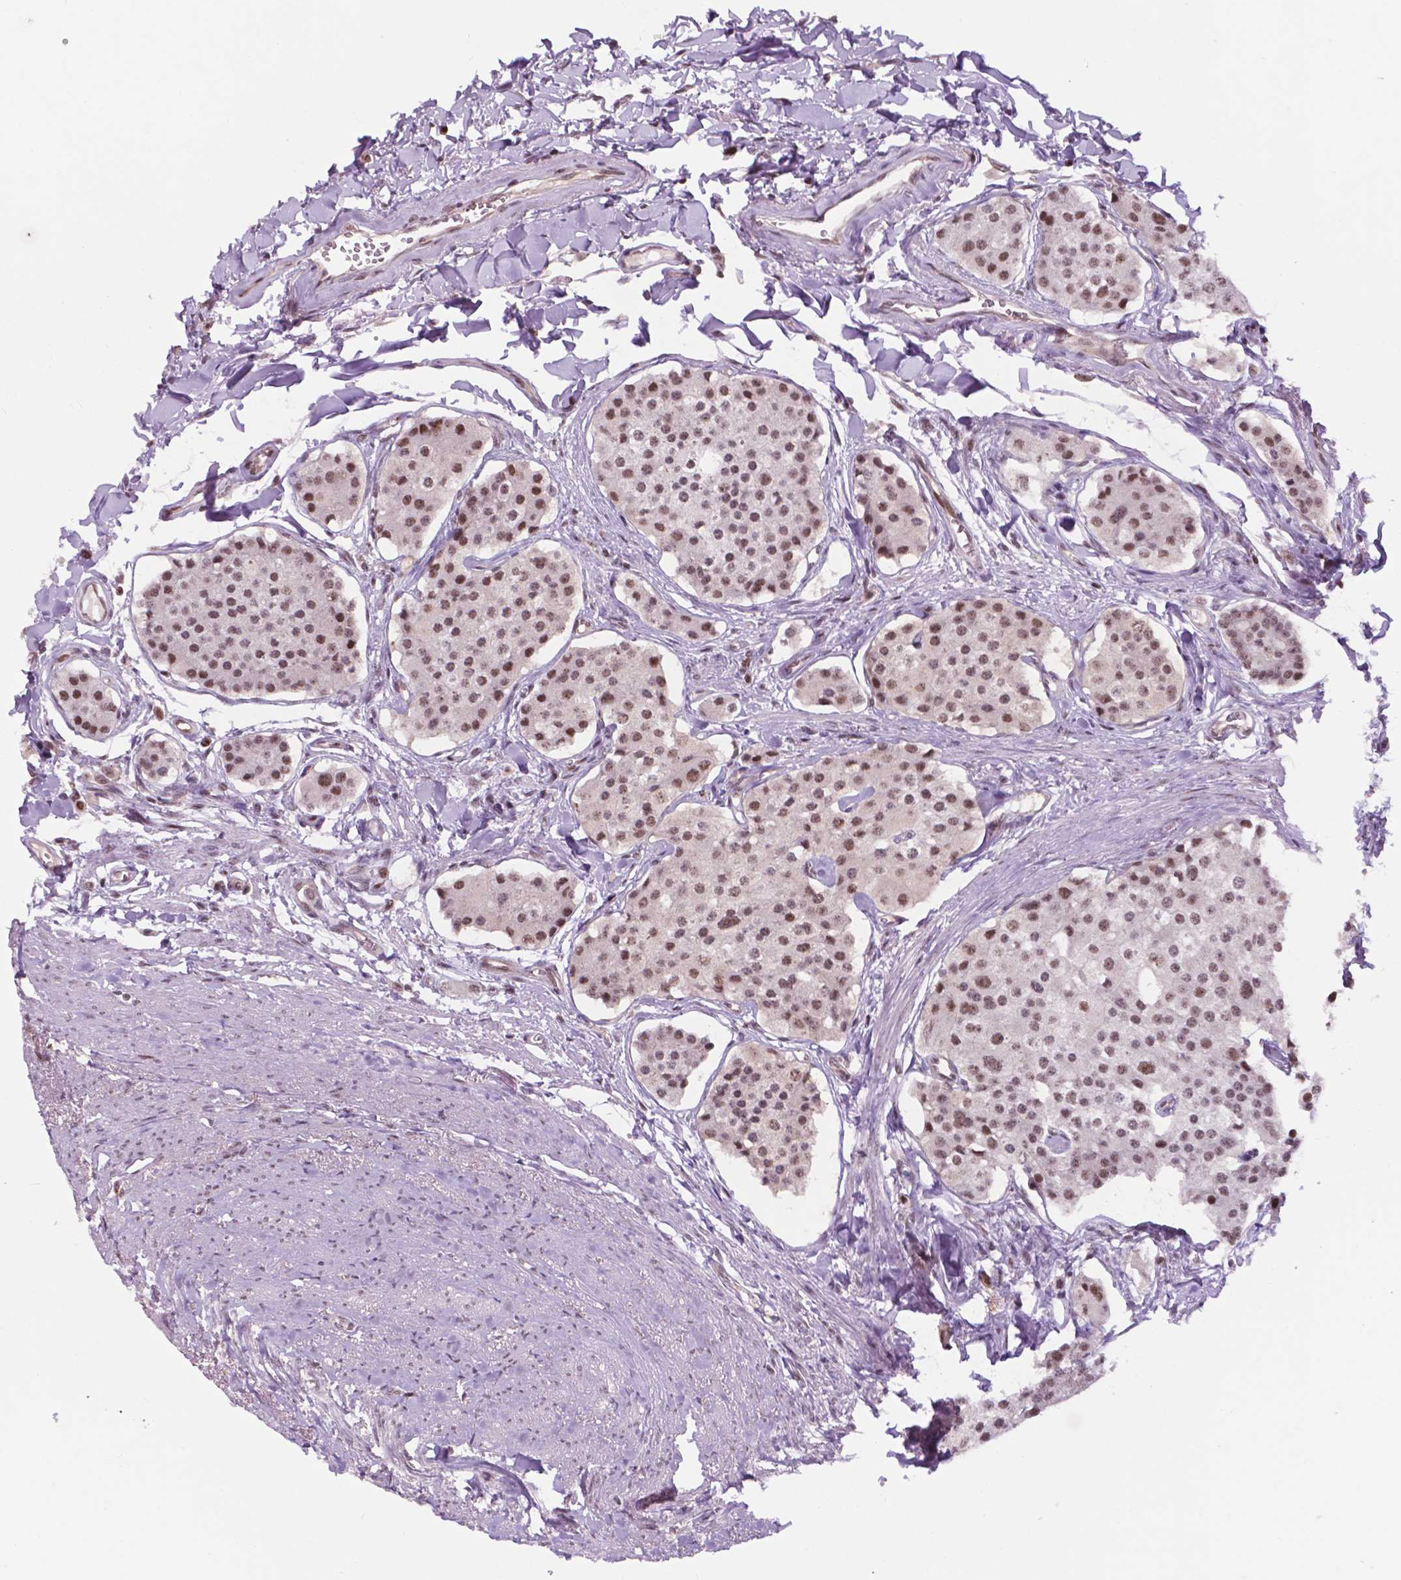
{"staining": {"intensity": "moderate", "quantity": ">75%", "location": "nuclear"}, "tissue": "carcinoid", "cell_type": "Tumor cells", "image_type": "cancer", "snomed": [{"axis": "morphology", "description": "Carcinoid, malignant, NOS"}, {"axis": "topography", "description": "Small intestine"}], "caption": "Protein staining displays moderate nuclear positivity in approximately >75% of tumor cells in carcinoid.", "gene": "PER2", "patient": {"sex": "female", "age": 65}}